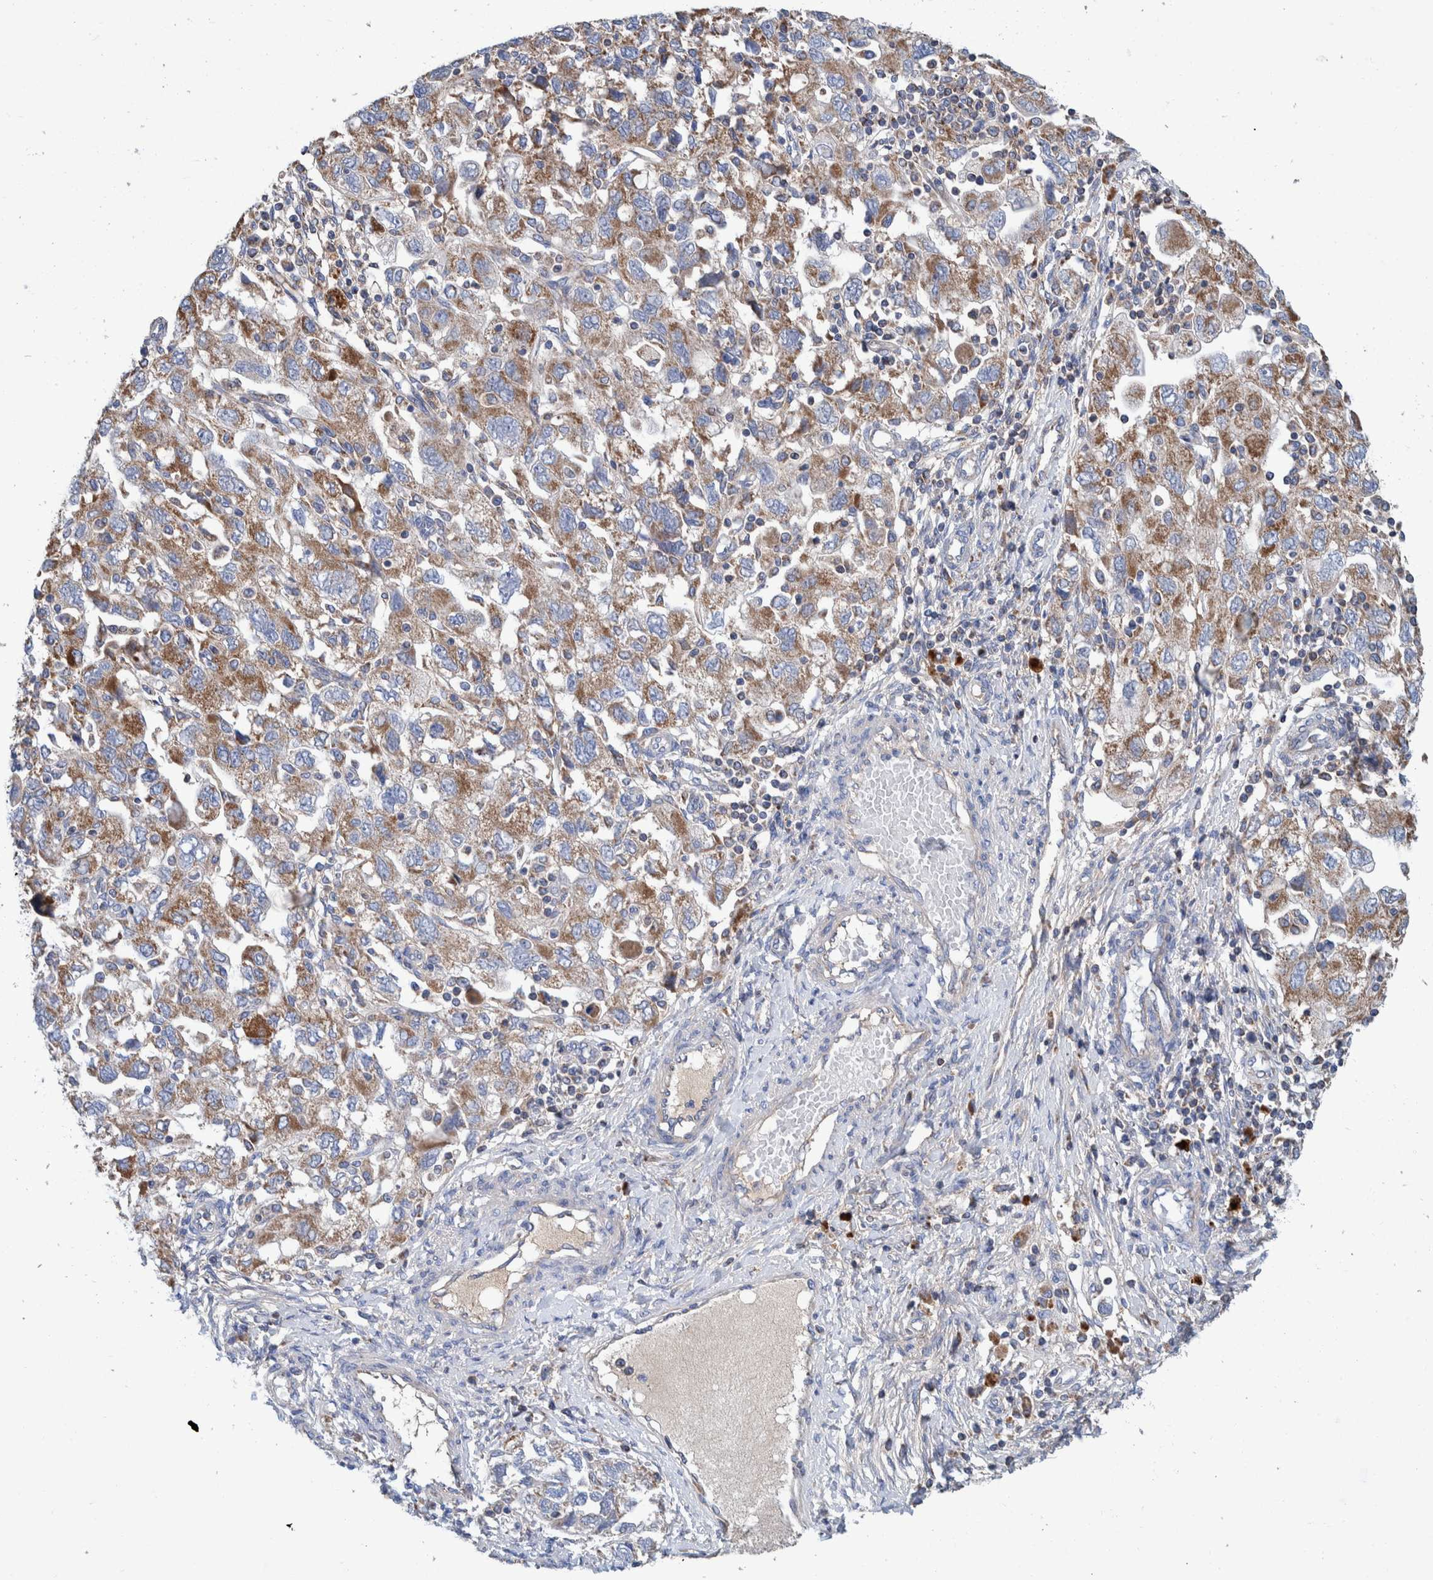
{"staining": {"intensity": "moderate", "quantity": ">75%", "location": "cytoplasmic/membranous"}, "tissue": "ovarian cancer", "cell_type": "Tumor cells", "image_type": "cancer", "snomed": [{"axis": "morphology", "description": "Carcinoma, NOS"}, {"axis": "morphology", "description": "Cystadenocarcinoma, serous, NOS"}, {"axis": "topography", "description": "Ovary"}], "caption": "Immunohistochemical staining of human ovarian carcinoma demonstrates medium levels of moderate cytoplasmic/membranous positivity in approximately >75% of tumor cells.", "gene": "DECR1", "patient": {"sex": "female", "age": 69}}